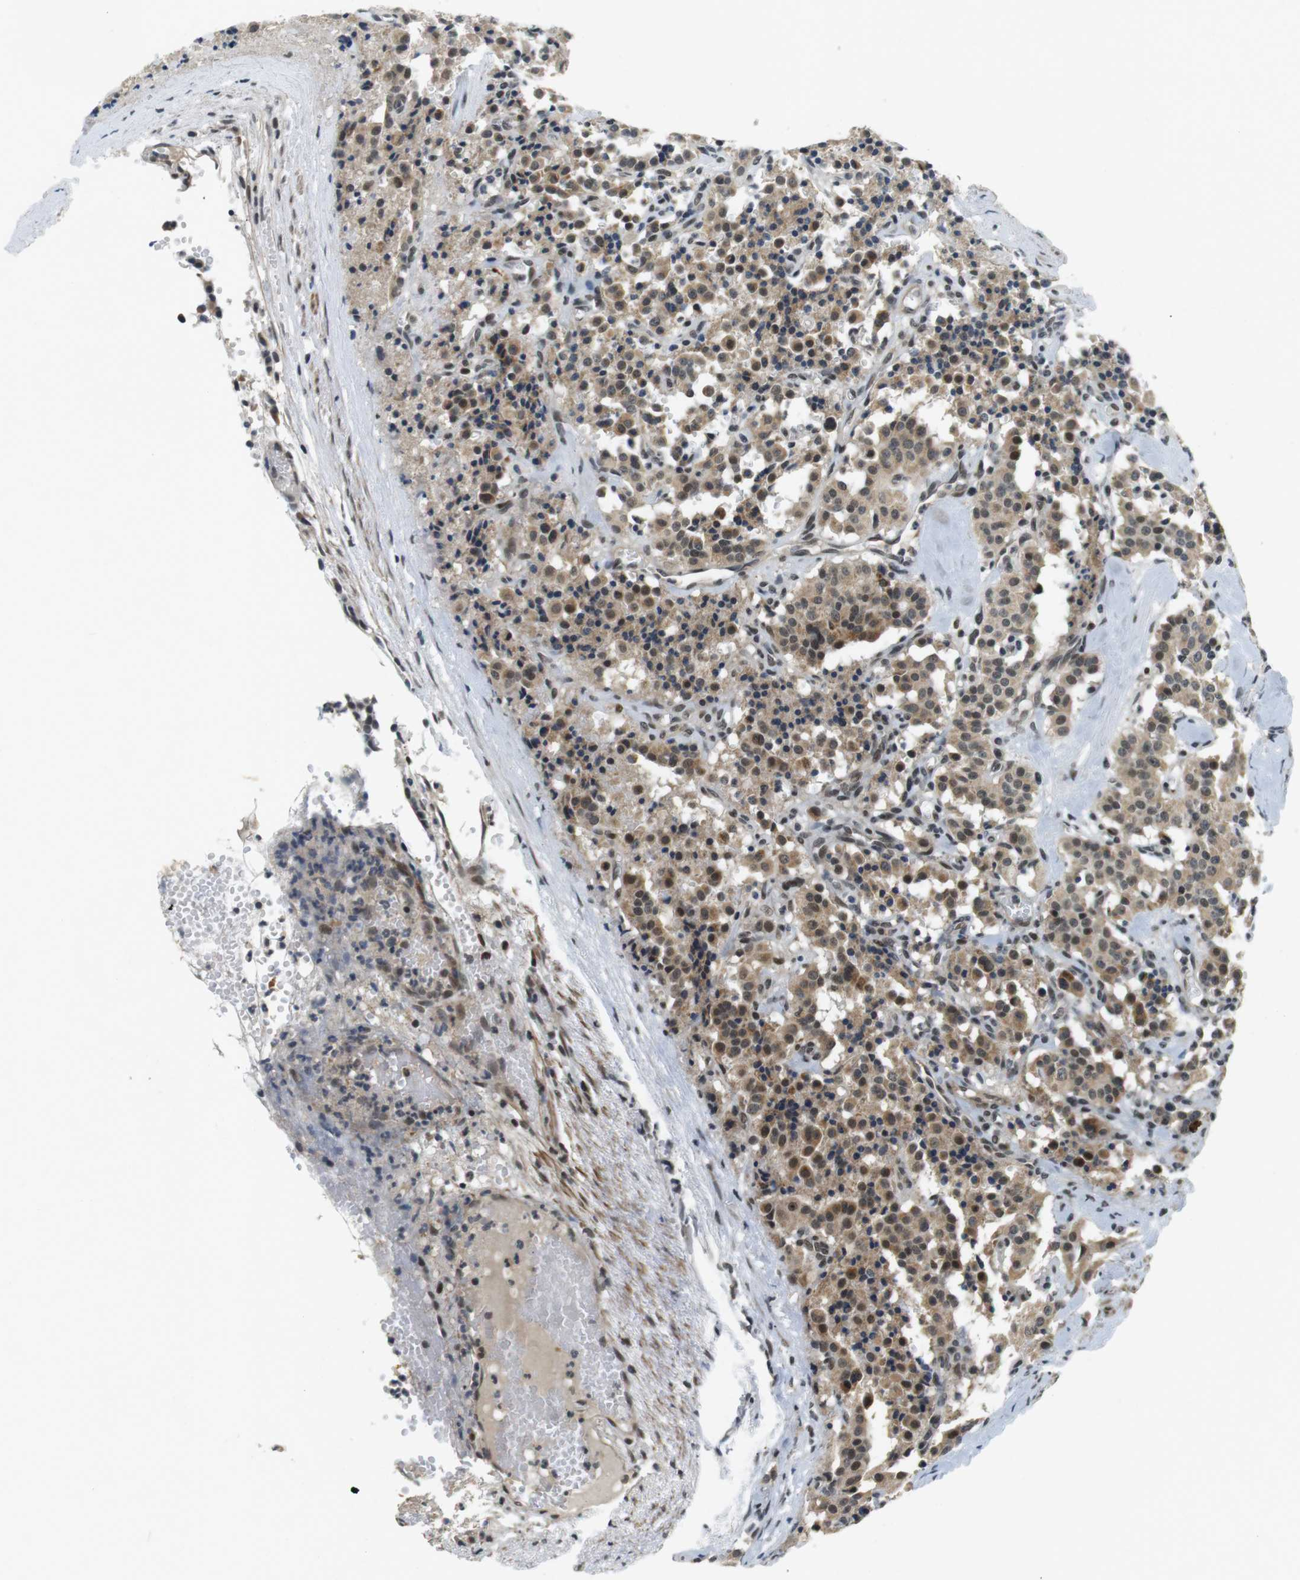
{"staining": {"intensity": "moderate", "quantity": ">75%", "location": "cytoplasmic/membranous,nuclear"}, "tissue": "carcinoid", "cell_type": "Tumor cells", "image_type": "cancer", "snomed": [{"axis": "morphology", "description": "Carcinoid, malignant, NOS"}, {"axis": "topography", "description": "Lung"}], "caption": "Protein expression analysis of human malignant carcinoid reveals moderate cytoplasmic/membranous and nuclear staining in about >75% of tumor cells.", "gene": "BRD4", "patient": {"sex": "male", "age": 30}}